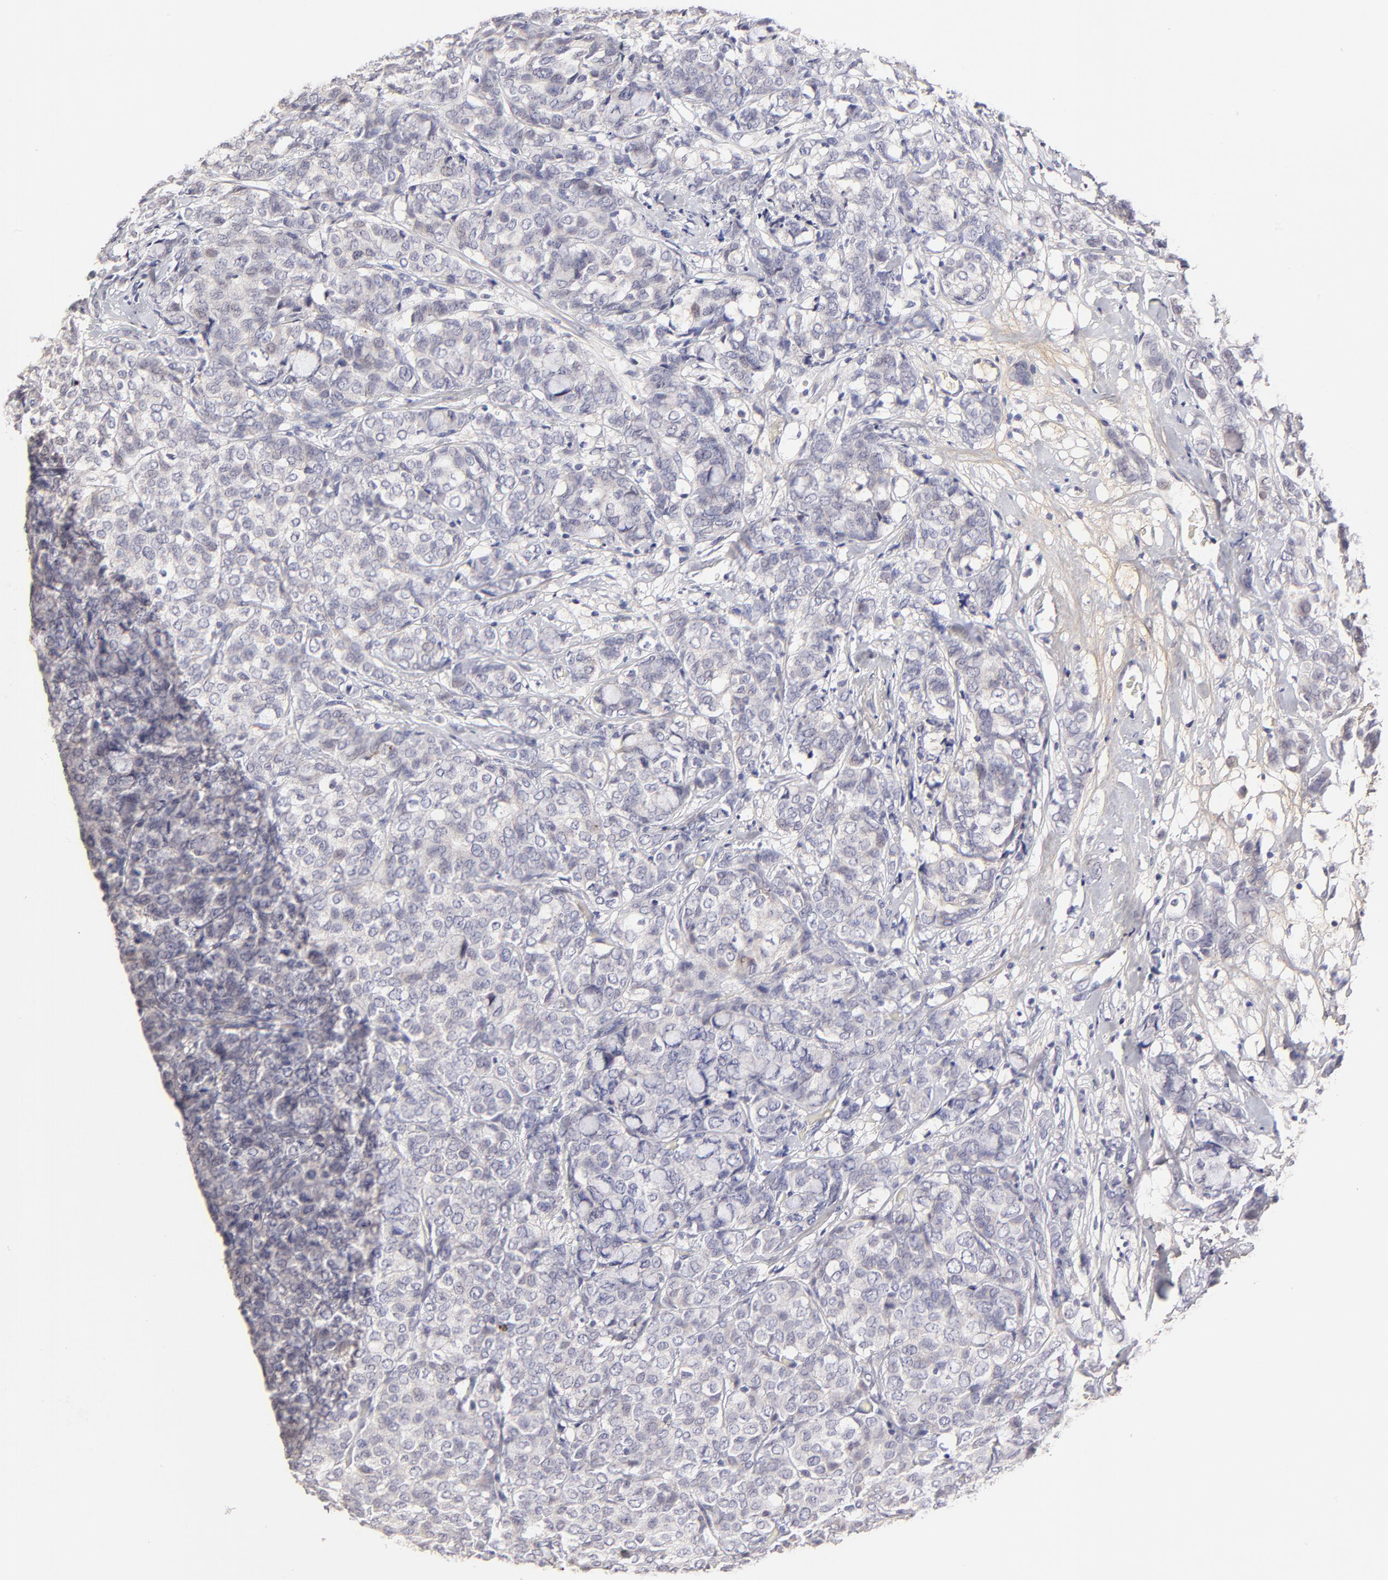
{"staining": {"intensity": "negative", "quantity": "none", "location": "none"}, "tissue": "breast cancer", "cell_type": "Tumor cells", "image_type": "cancer", "snomed": [{"axis": "morphology", "description": "Lobular carcinoma"}, {"axis": "topography", "description": "Breast"}], "caption": "There is no significant positivity in tumor cells of lobular carcinoma (breast).", "gene": "BTG2", "patient": {"sex": "female", "age": 60}}